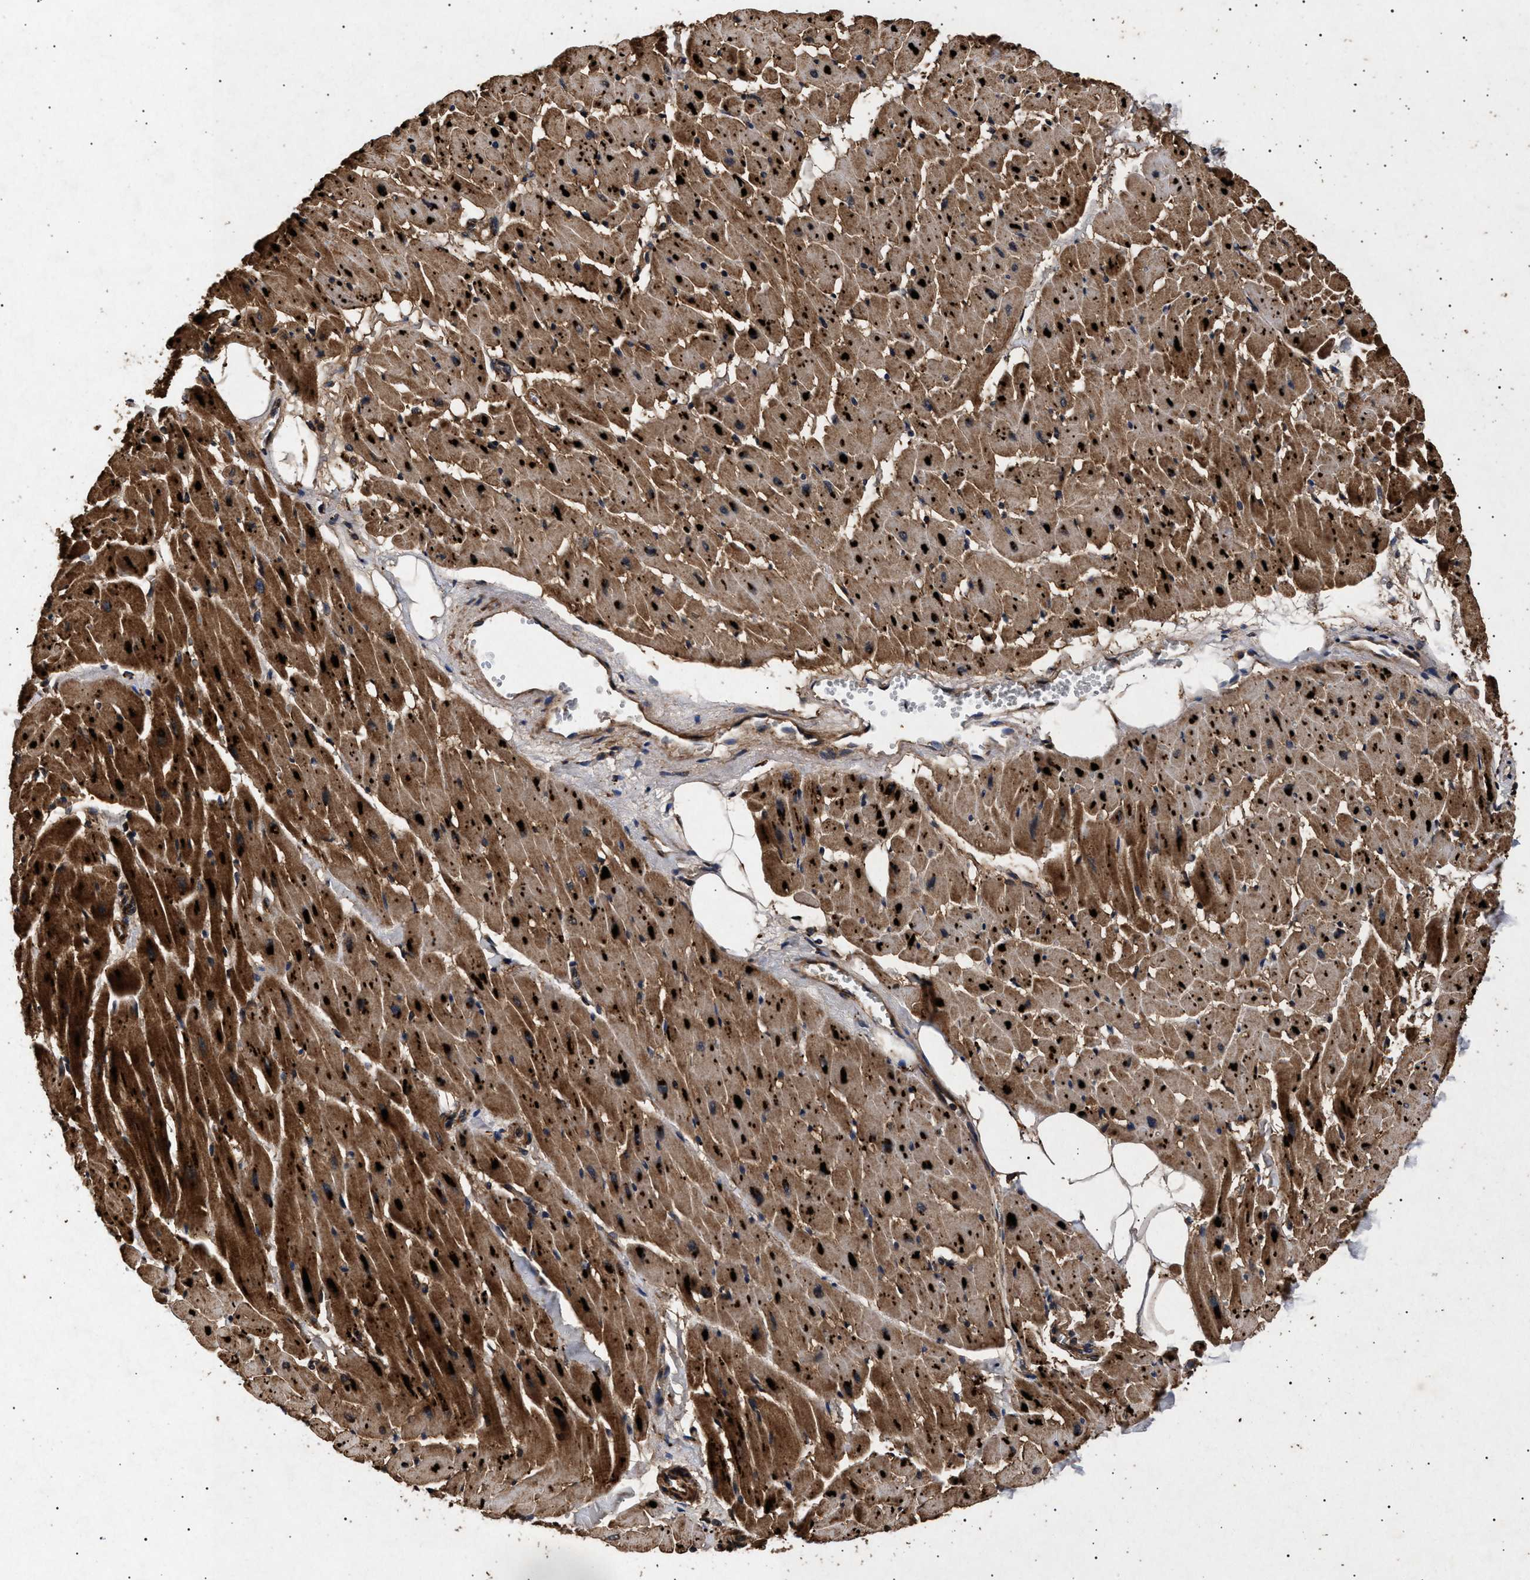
{"staining": {"intensity": "moderate", "quantity": ">75%", "location": "cytoplasmic/membranous"}, "tissue": "heart muscle", "cell_type": "Cardiomyocytes", "image_type": "normal", "snomed": [{"axis": "morphology", "description": "Normal tissue, NOS"}, {"axis": "topography", "description": "Heart"}], "caption": "Heart muscle stained with immunohistochemistry displays moderate cytoplasmic/membranous positivity in about >75% of cardiomyocytes. The staining is performed using DAB (3,3'-diaminobenzidine) brown chromogen to label protein expression. The nuclei are counter-stained blue using hematoxylin.", "gene": "ITGB5", "patient": {"sex": "female", "age": 19}}